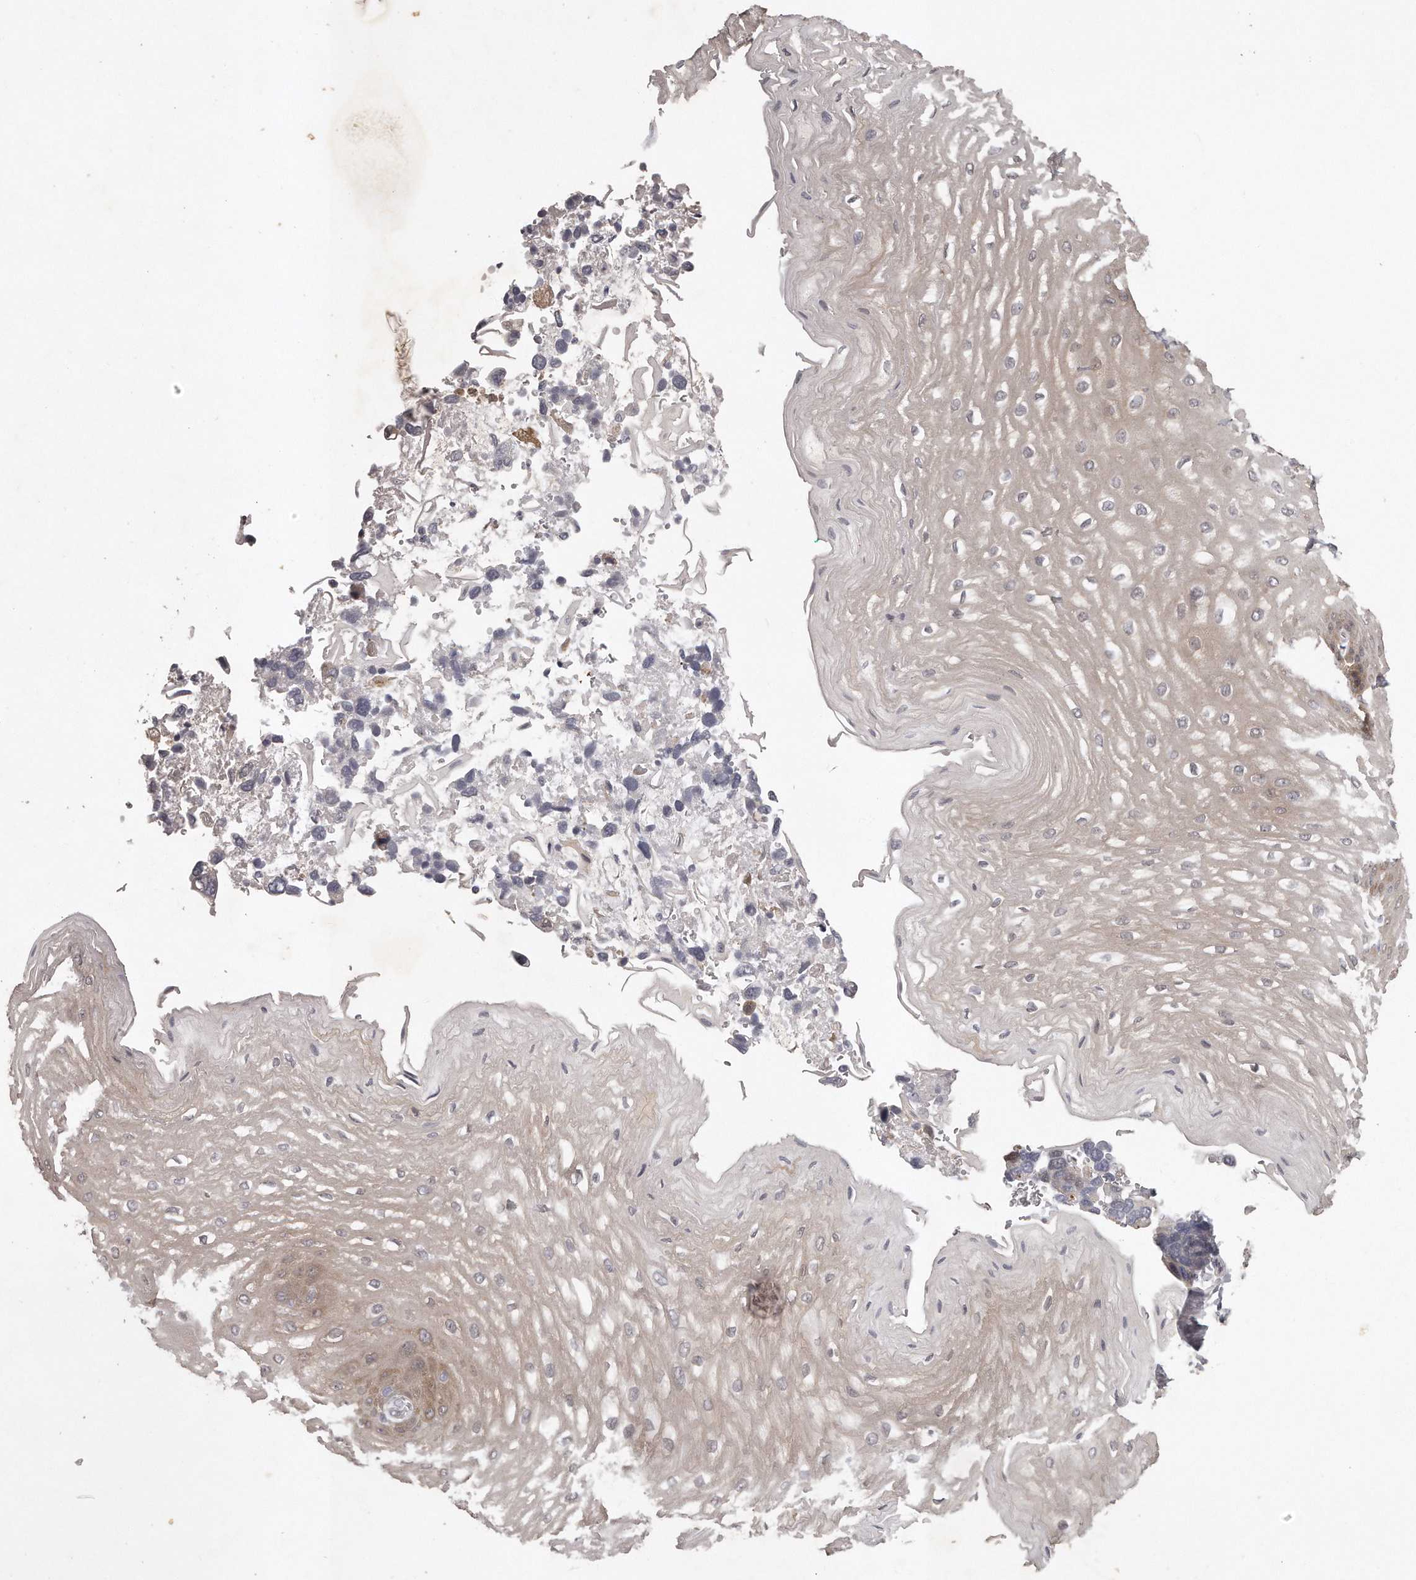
{"staining": {"intensity": "moderate", "quantity": "<25%", "location": "cytoplasmic/membranous"}, "tissue": "esophagus", "cell_type": "Squamous epithelial cells", "image_type": "normal", "snomed": [{"axis": "morphology", "description": "Normal tissue, NOS"}, {"axis": "topography", "description": "Esophagus"}], "caption": "Squamous epithelial cells display low levels of moderate cytoplasmic/membranous positivity in about <25% of cells in normal esophagus. (IHC, brightfield microscopy, high magnification).", "gene": "GGCT", "patient": {"sex": "male", "age": 54}}